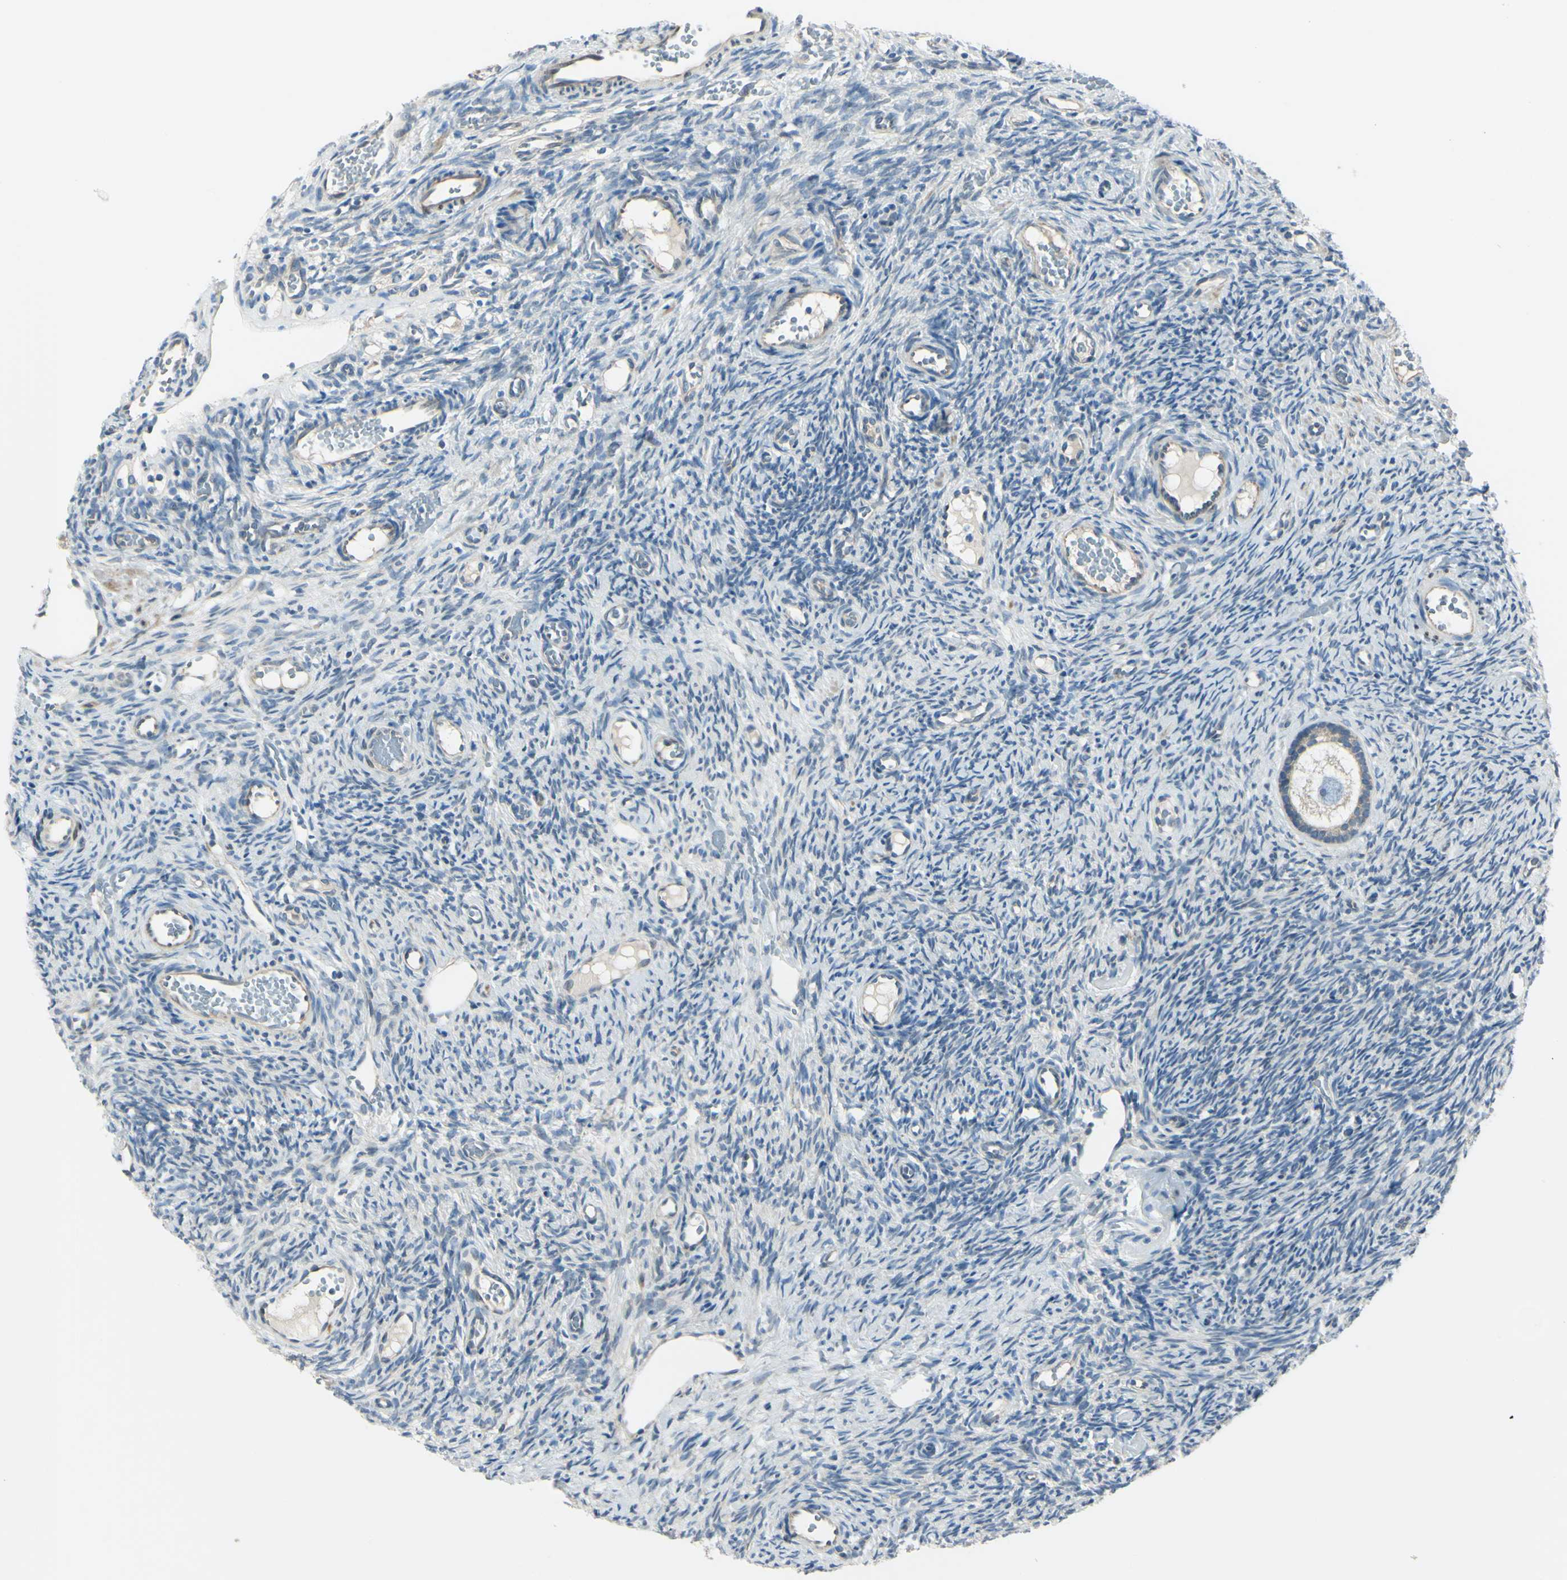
{"staining": {"intensity": "weak", "quantity": ">75%", "location": "cytoplasmic/membranous"}, "tissue": "ovary", "cell_type": "Follicle cells", "image_type": "normal", "snomed": [{"axis": "morphology", "description": "Normal tissue, NOS"}, {"axis": "topography", "description": "Ovary"}], "caption": "Protein expression by IHC displays weak cytoplasmic/membranous staining in approximately >75% of follicle cells in benign ovary.", "gene": "SELENOS", "patient": {"sex": "female", "age": 35}}